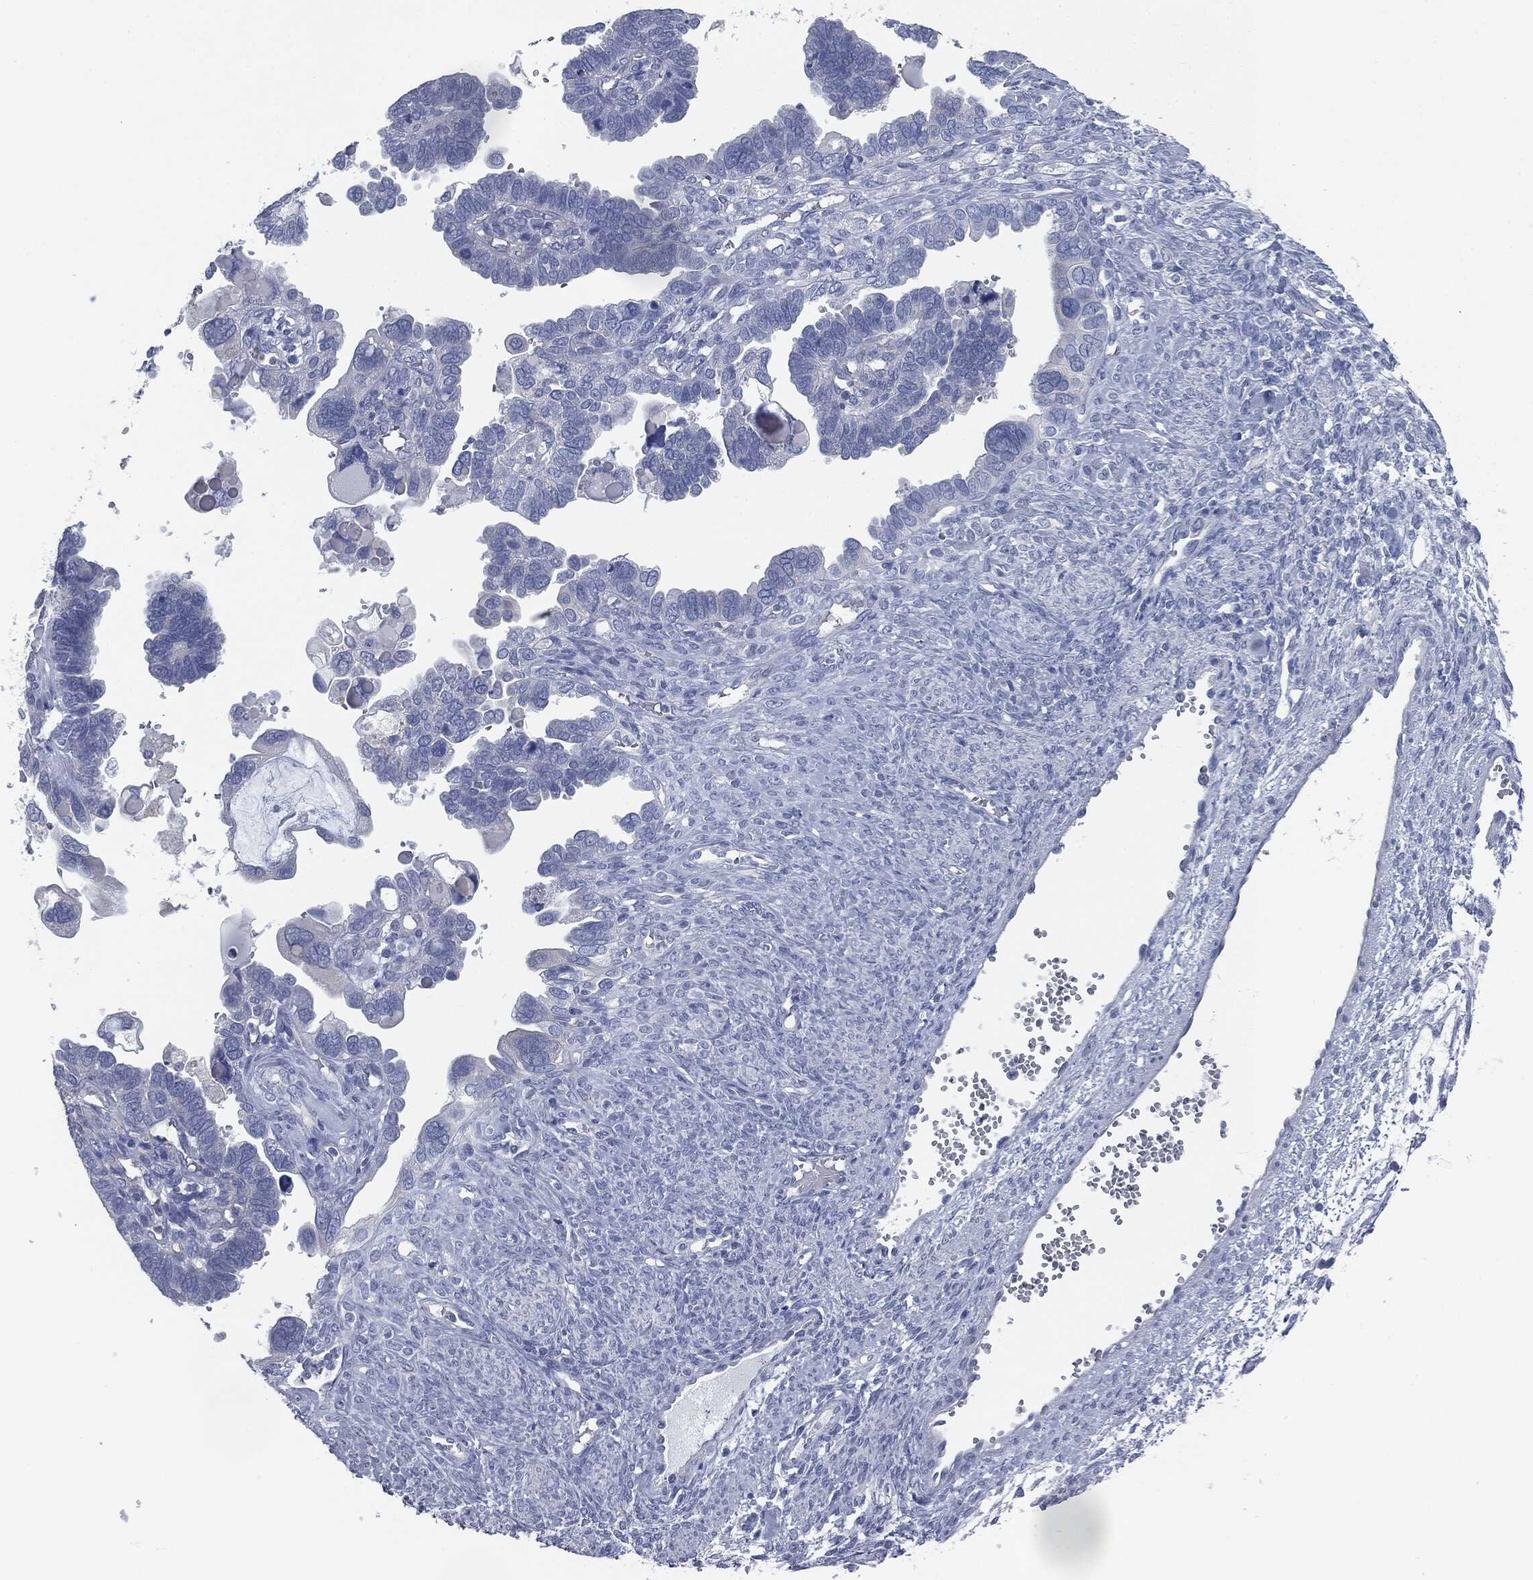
{"staining": {"intensity": "negative", "quantity": "none", "location": "none"}, "tissue": "ovarian cancer", "cell_type": "Tumor cells", "image_type": "cancer", "snomed": [{"axis": "morphology", "description": "Cystadenocarcinoma, serous, NOS"}, {"axis": "topography", "description": "Ovary"}], "caption": "Ovarian cancer was stained to show a protein in brown. There is no significant positivity in tumor cells.", "gene": "CAV3", "patient": {"sex": "female", "age": 51}}